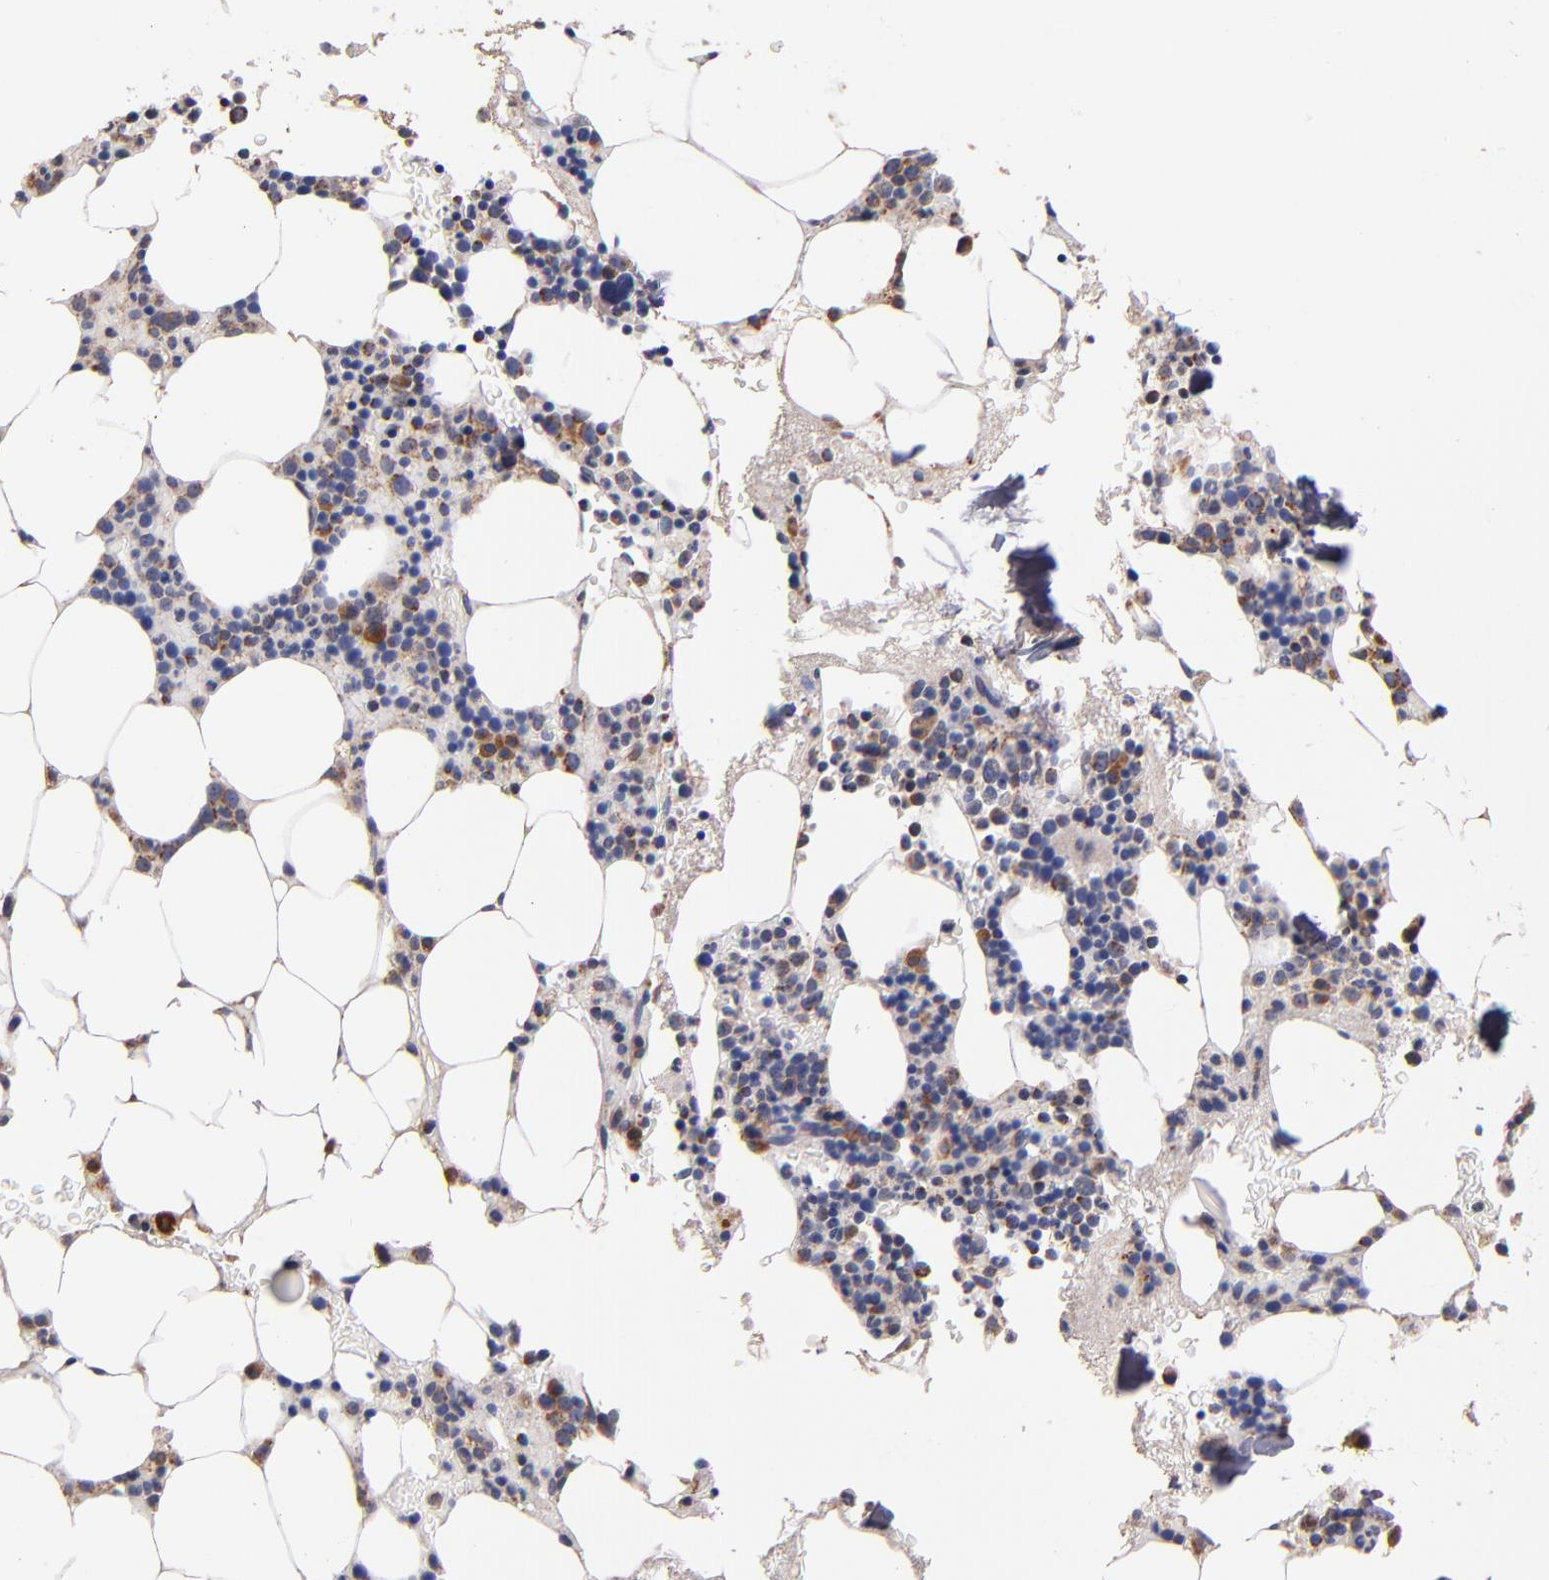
{"staining": {"intensity": "moderate", "quantity": "<25%", "location": "cytoplasmic/membranous"}, "tissue": "bone marrow", "cell_type": "Hematopoietic cells", "image_type": "normal", "snomed": [{"axis": "morphology", "description": "Normal tissue, NOS"}, {"axis": "topography", "description": "Bone marrow"}], "caption": "A low amount of moderate cytoplasmic/membranous positivity is seen in about <25% of hematopoietic cells in benign bone marrow. The staining was performed using DAB (3,3'-diaminobenzidine), with brown indicating positive protein expression. Nuclei are stained blue with hematoxylin.", "gene": "DIABLO", "patient": {"sex": "male", "age": 78}}